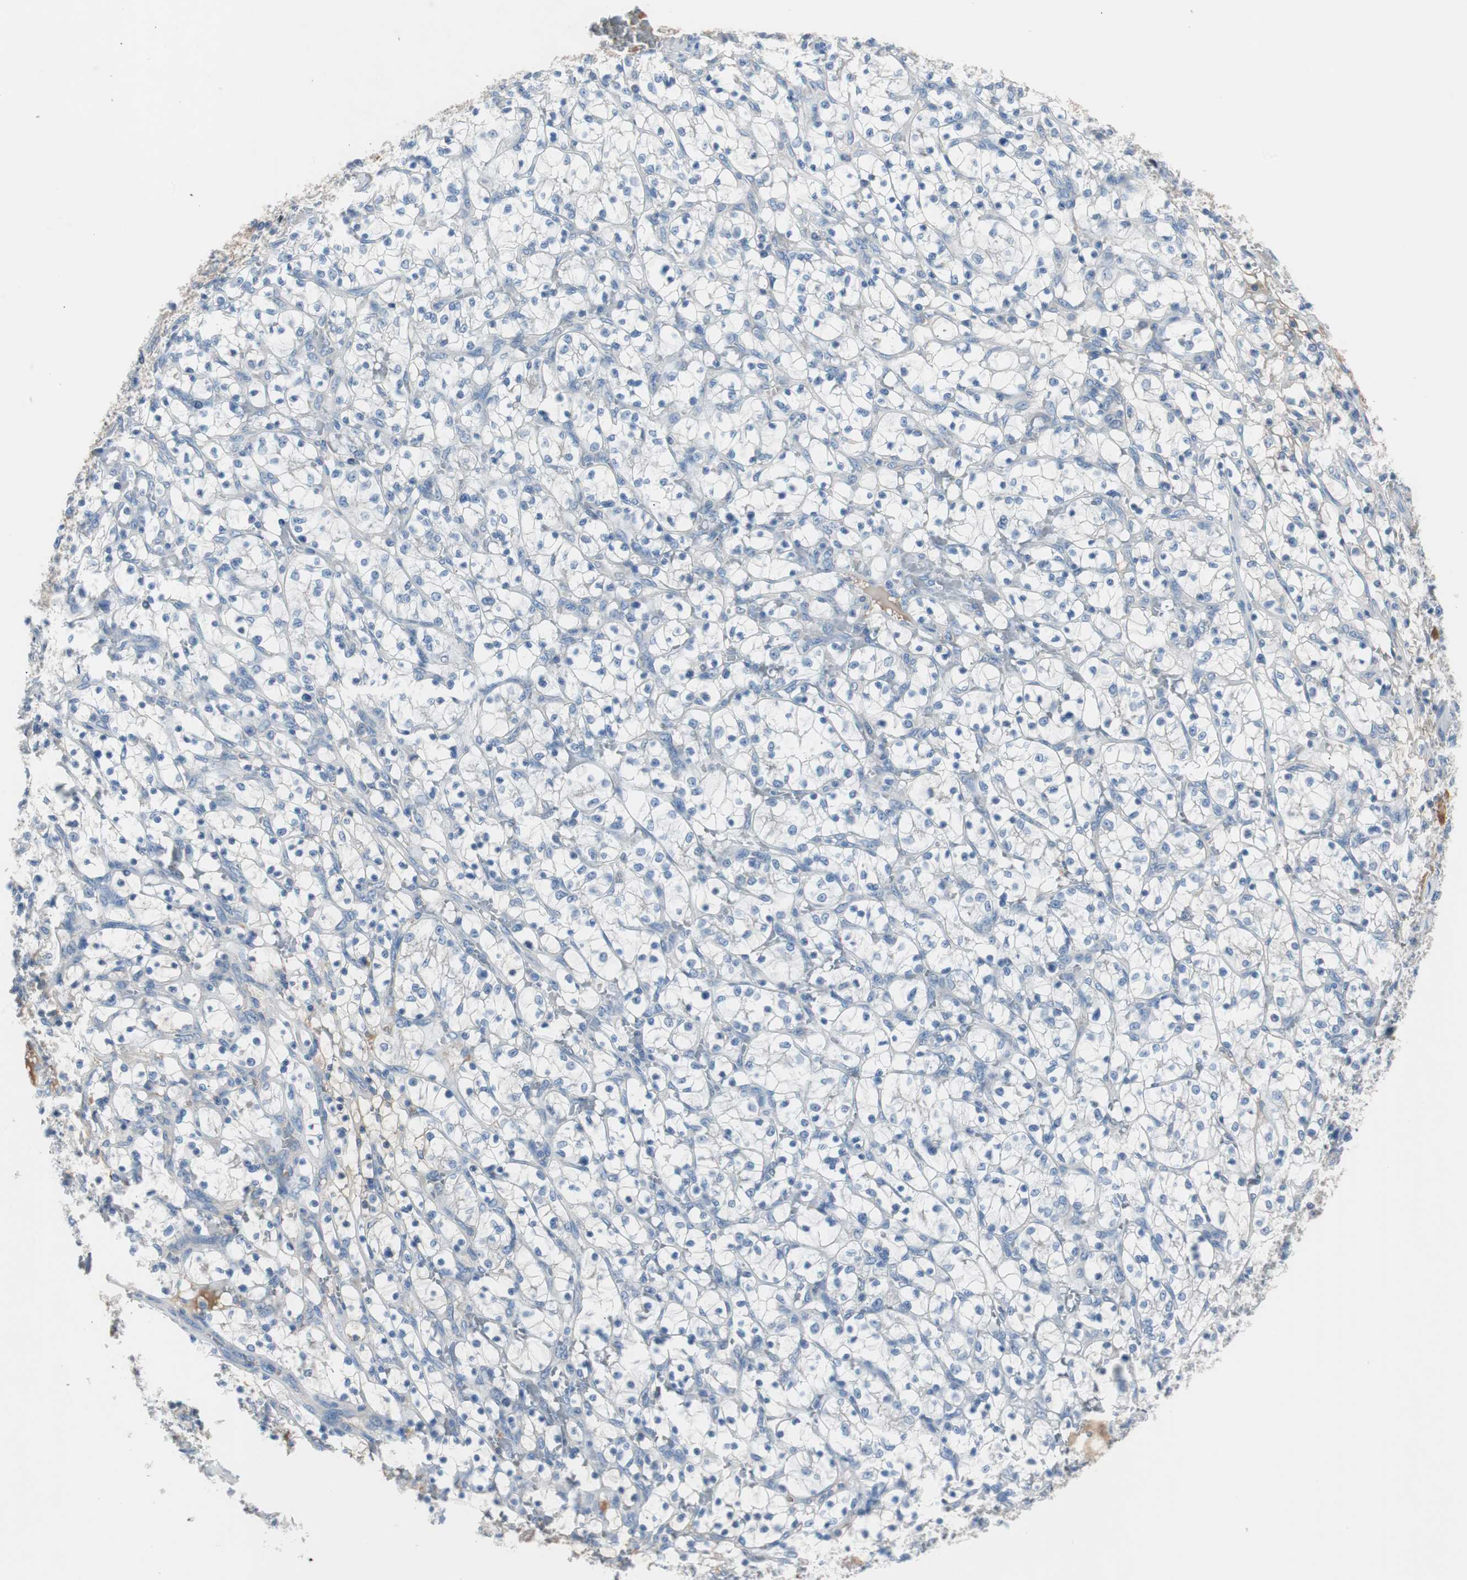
{"staining": {"intensity": "negative", "quantity": "none", "location": "none"}, "tissue": "renal cancer", "cell_type": "Tumor cells", "image_type": "cancer", "snomed": [{"axis": "morphology", "description": "Adenocarcinoma, NOS"}, {"axis": "topography", "description": "Kidney"}], "caption": "Tumor cells show no significant protein positivity in adenocarcinoma (renal).", "gene": "SERPINF1", "patient": {"sex": "female", "age": 69}}